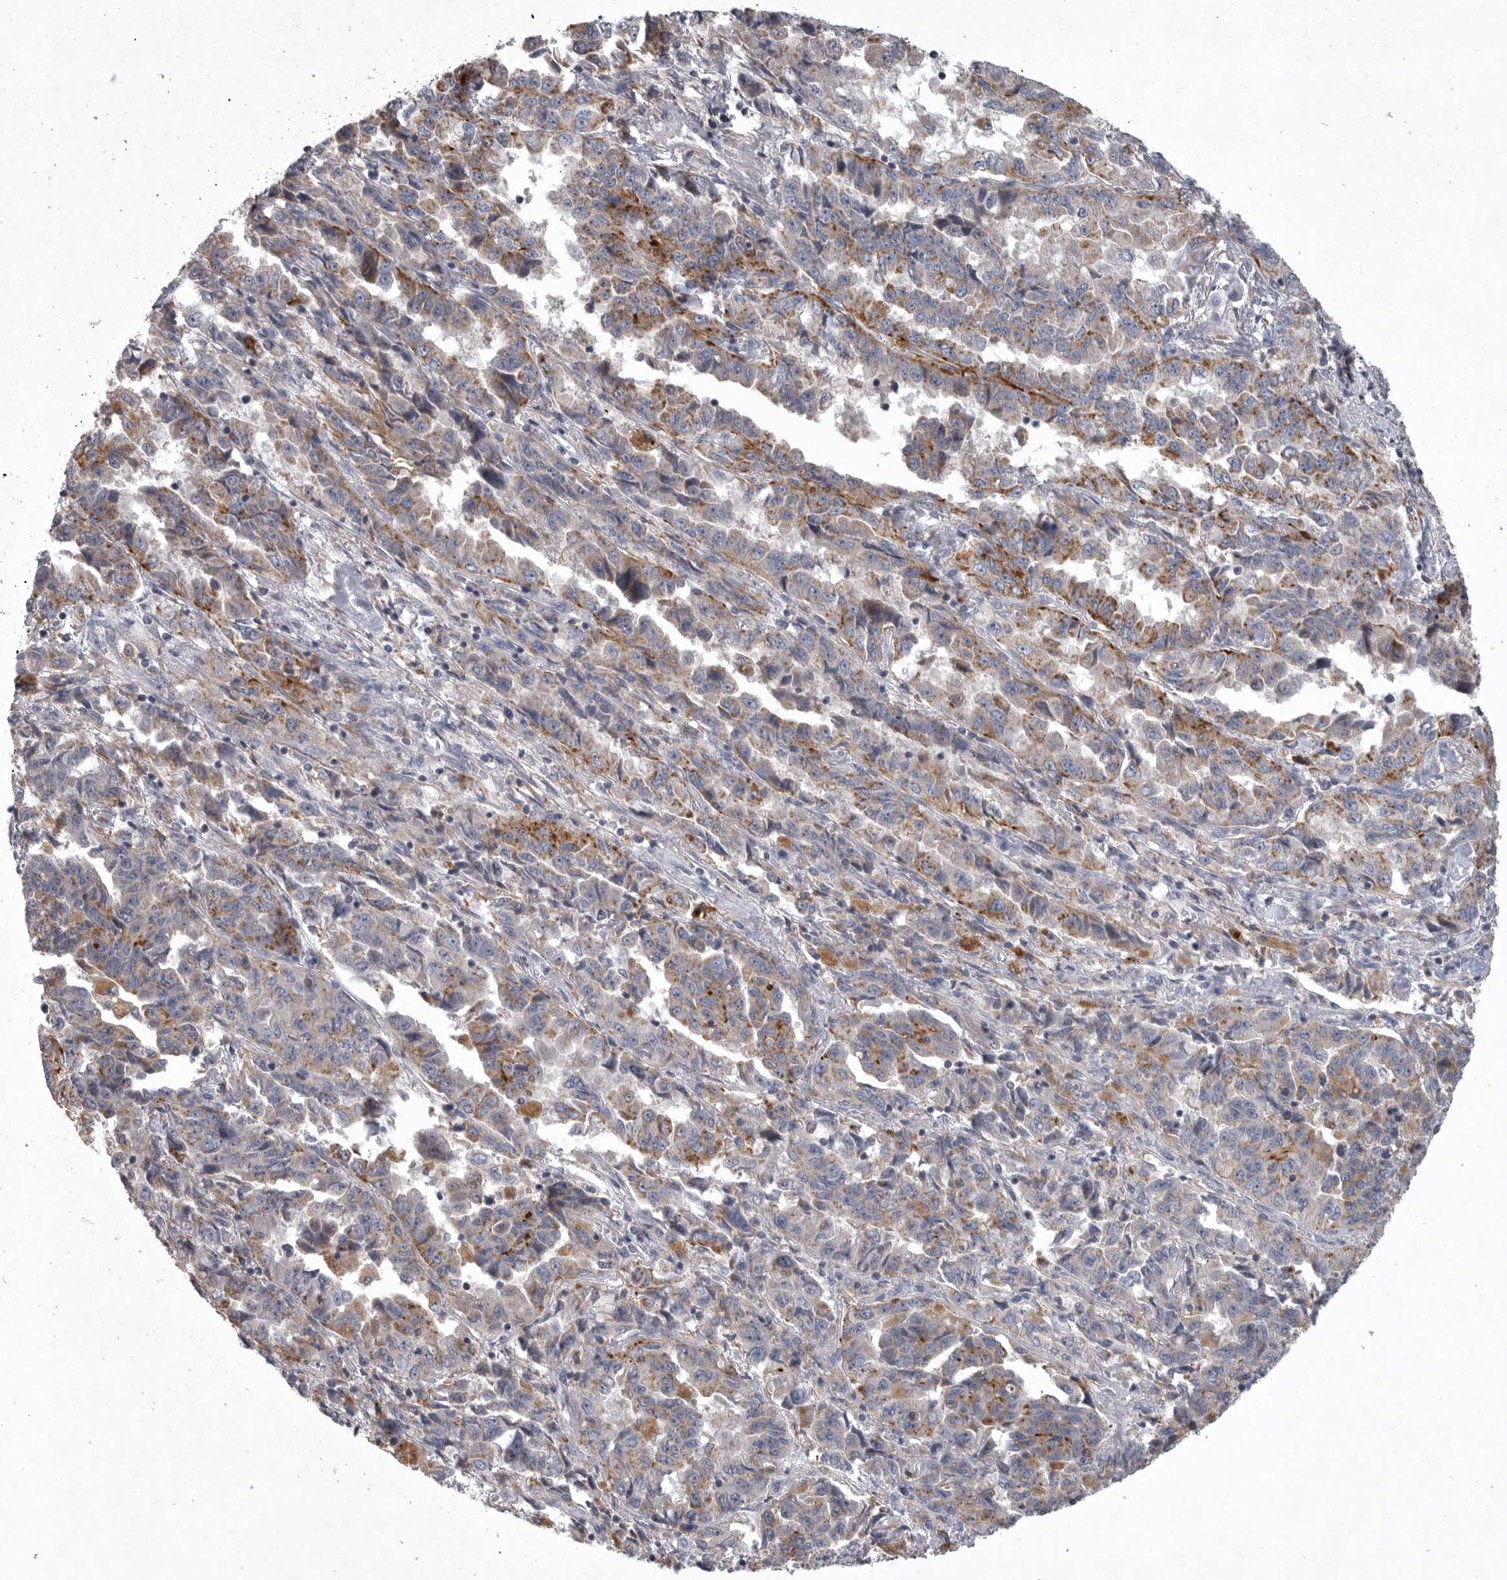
{"staining": {"intensity": "moderate", "quantity": ">75%", "location": "cytoplasmic/membranous"}, "tissue": "lung cancer", "cell_type": "Tumor cells", "image_type": "cancer", "snomed": [{"axis": "morphology", "description": "Adenocarcinoma, NOS"}, {"axis": "topography", "description": "Lung"}], "caption": "DAB immunohistochemical staining of human lung adenocarcinoma exhibits moderate cytoplasmic/membranous protein positivity in approximately >75% of tumor cells.", "gene": "LAMTOR3", "patient": {"sex": "female", "age": 51}}